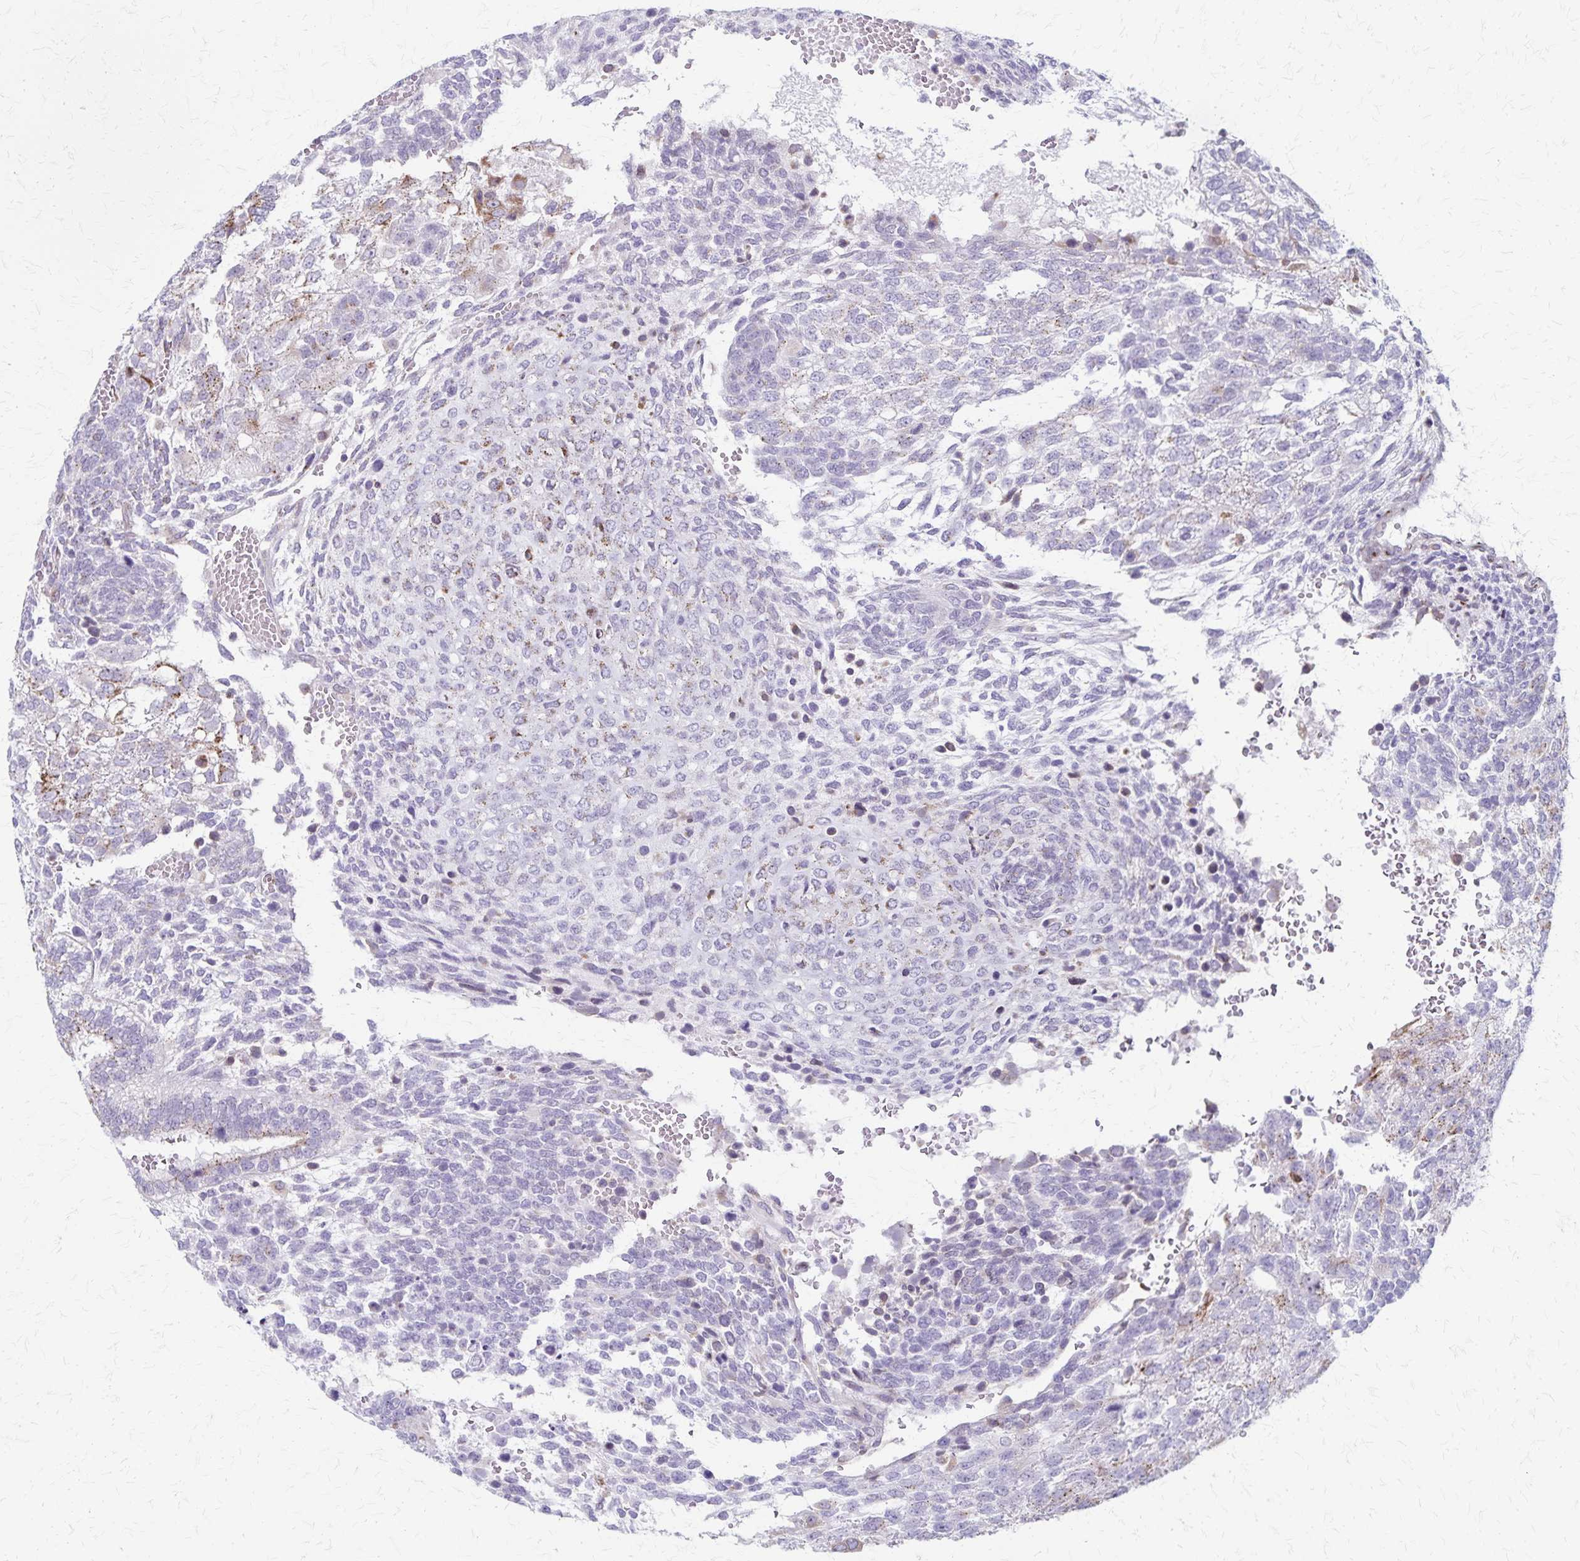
{"staining": {"intensity": "weak", "quantity": "<25%", "location": "cytoplasmic/membranous"}, "tissue": "testis cancer", "cell_type": "Tumor cells", "image_type": "cancer", "snomed": [{"axis": "morphology", "description": "Normal tissue, NOS"}, {"axis": "morphology", "description": "Carcinoma, Embryonal, NOS"}, {"axis": "topography", "description": "Testis"}, {"axis": "topography", "description": "Epididymis"}], "caption": "This is a photomicrograph of immunohistochemistry (IHC) staining of testis cancer, which shows no staining in tumor cells.", "gene": "MCFD2", "patient": {"sex": "male", "age": 23}}